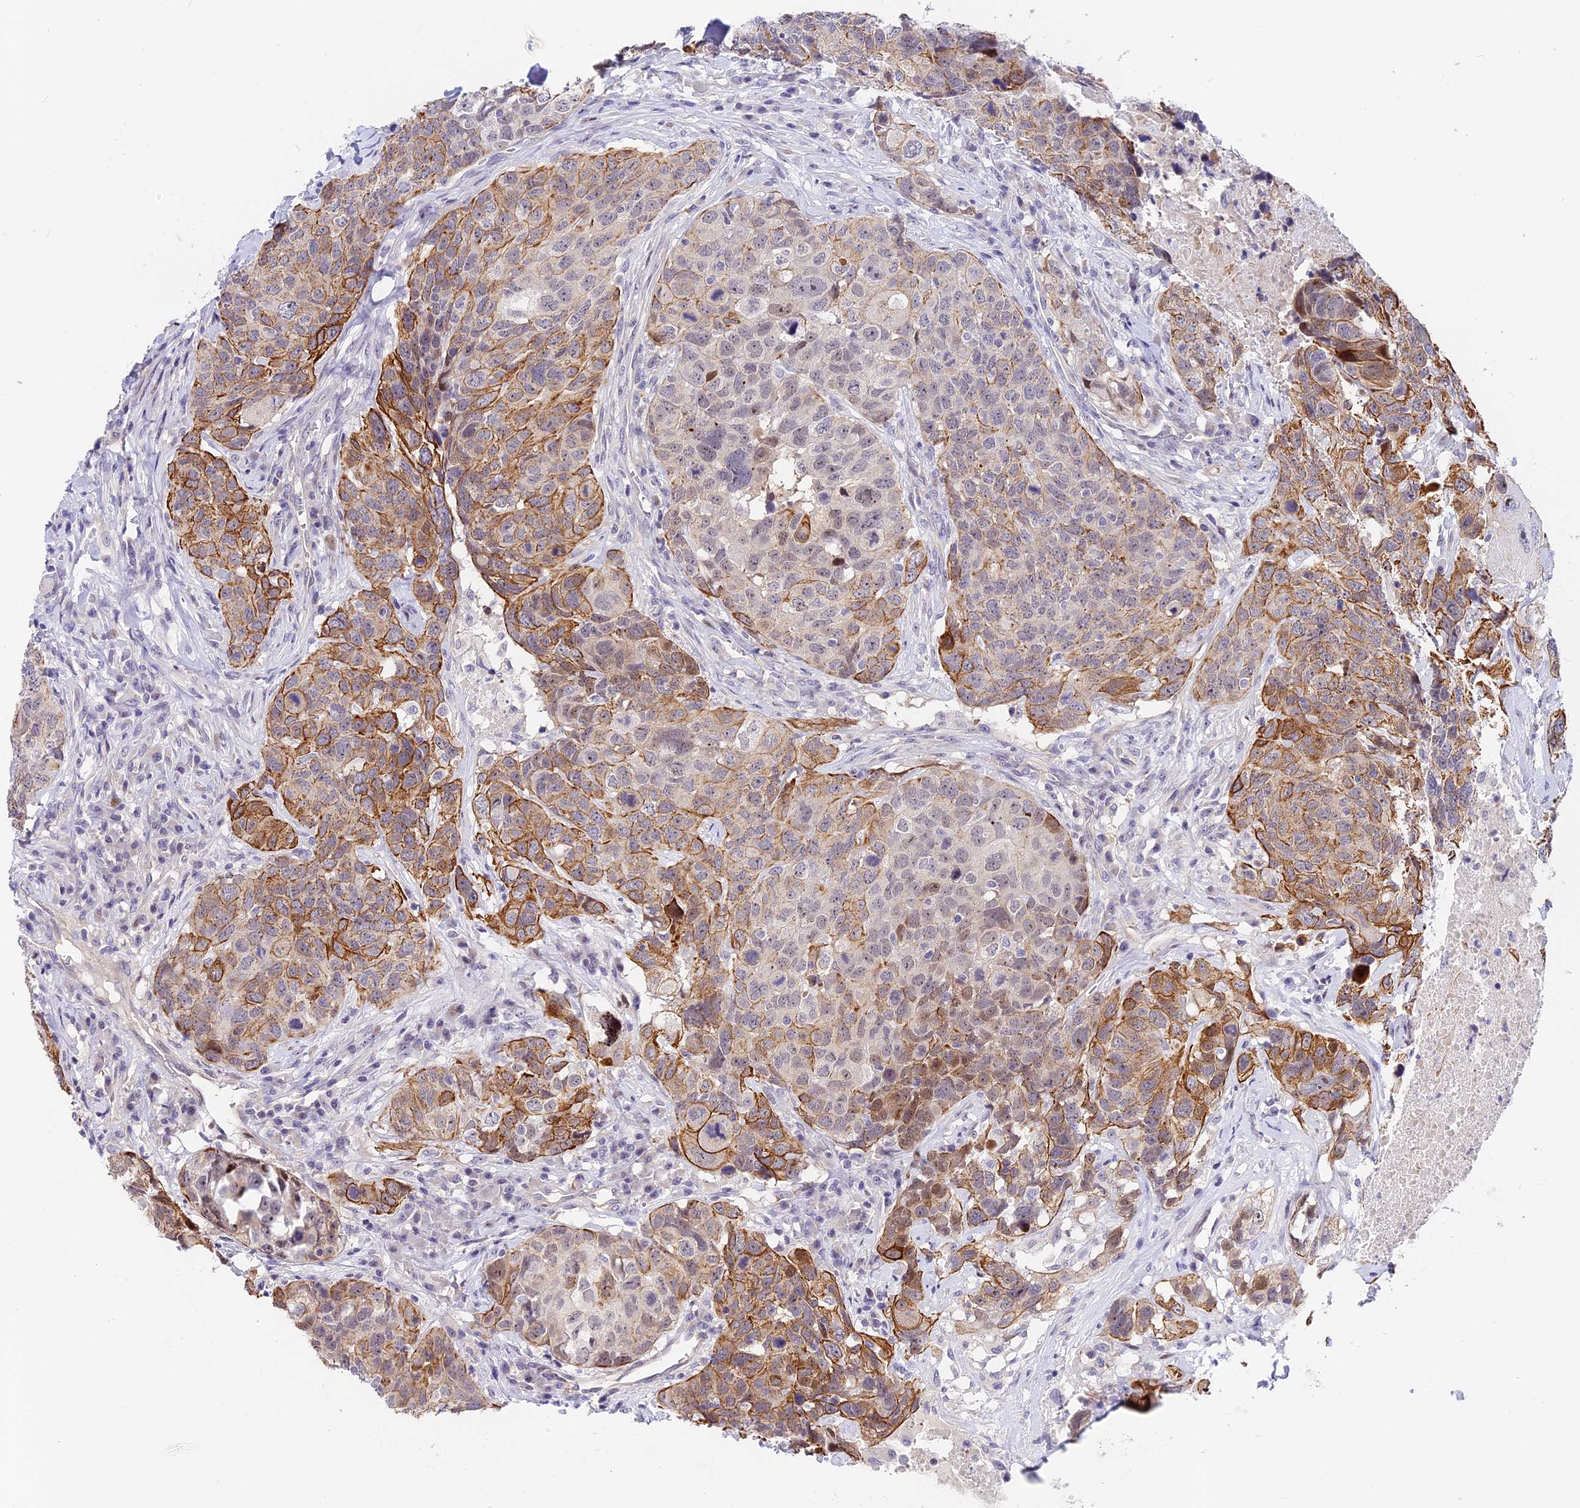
{"staining": {"intensity": "strong", "quantity": "25%-75%", "location": "cytoplasmic/membranous"}, "tissue": "head and neck cancer", "cell_type": "Tumor cells", "image_type": "cancer", "snomed": [{"axis": "morphology", "description": "Squamous cell carcinoma, NOS"}, {"axis": "topography", "description": "Head-Neck"}], "caption": "Immunohistochemistry (IHC) staining of head and neck cancer (squamous cell carcinoma), which demonstrates high levels of strong cytoplasmic/membranous expression in approximately 25%-75% of tumor cells indicating strong cytoplasmic/membranous protein positivity. The staining was performed using DAB (3,3'-diaminobenzidine) (brown) for protein detection and nuclei were counterstained in hematoxylin (blue).", "gene": "MIDN", "patient": {"sex": "male", "age": 66}}